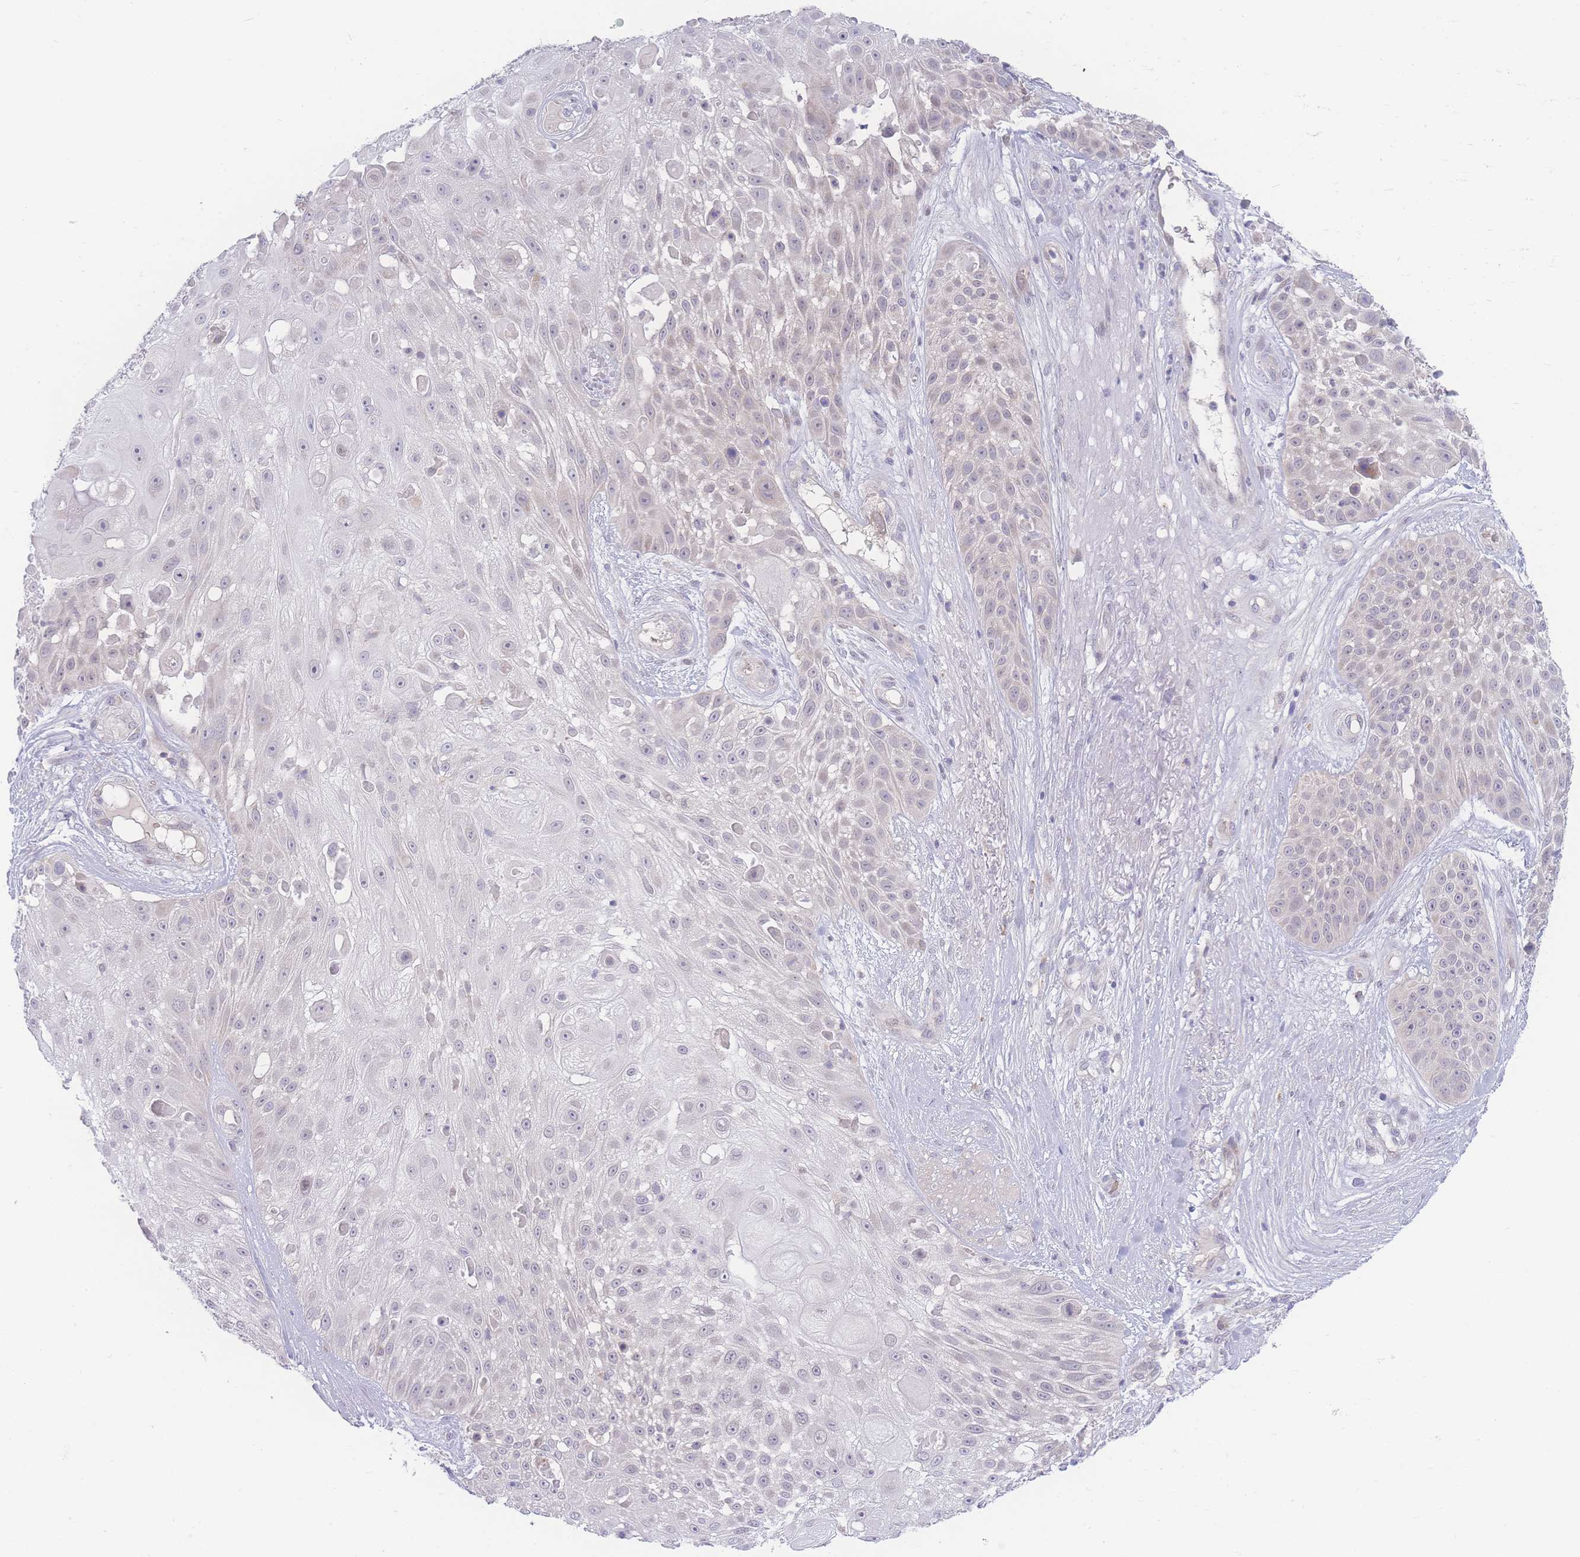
{"staining": {"intensity": "negative", "quantity": "none", "location": "none"}, "tissue": "skin cancer", "cell_type": "Tumor cells", "image_type": "cancer", "snomed": [{"axis": "morphology", "description": "Squamous cell carcinoma, NOS"}, {"axis": "topography", "description": "Skin"}], "caption": "Tumor cells show no significant expression in skin cancer. The staining was performed using DAB (3,3'-diaminobenzidine) to visualize the protein expression in brown, while the nuclei were stained in blue with hematoxylin (Magnification: 20x).", "gene": "PRSS22", "patient": {"sex": "female", "age": 86}}